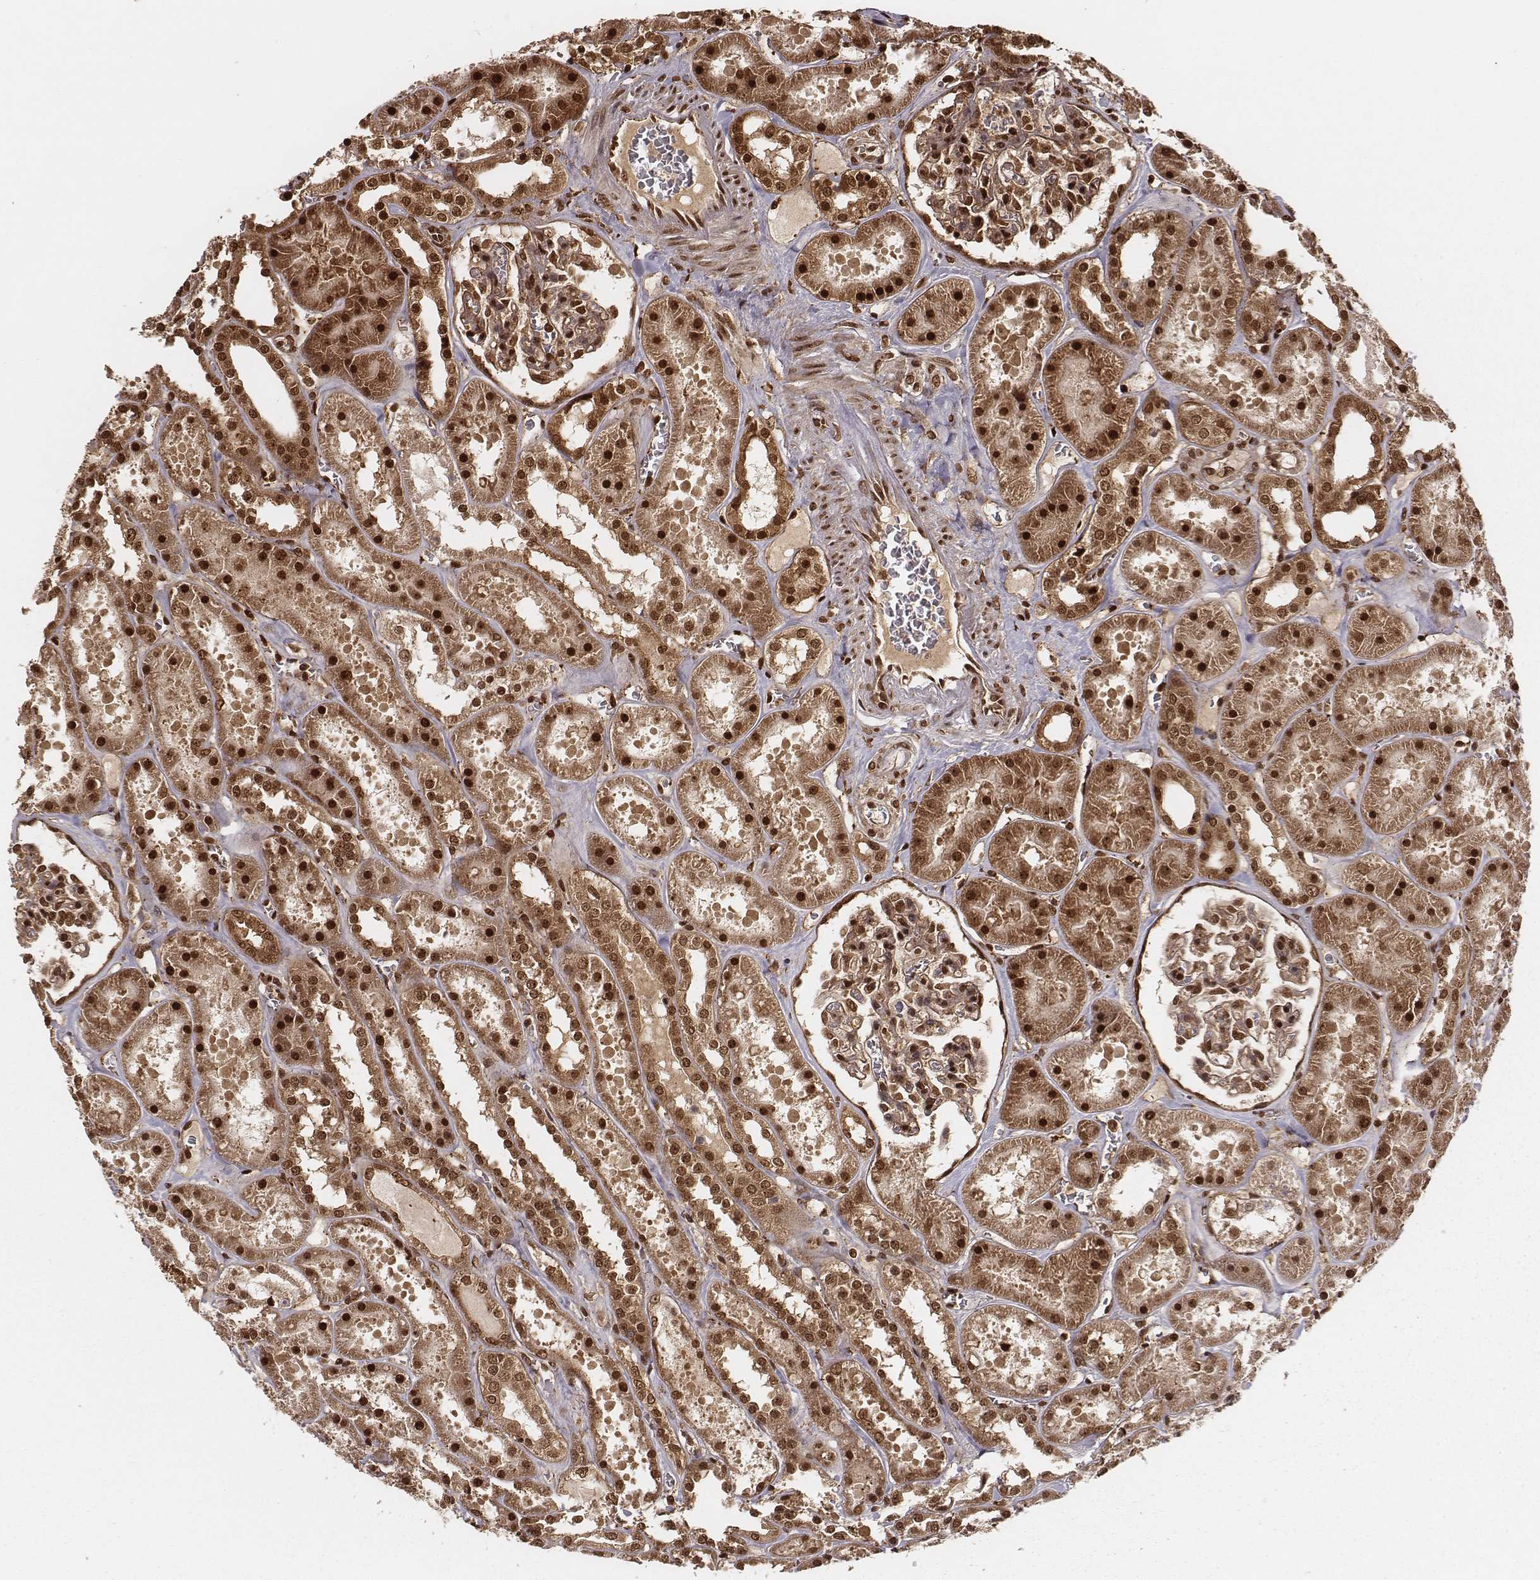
{"staining": {"intensity": "strong", "quantity": ">75%", "location": "cytoplasmic/membranous,nuclear"}, "tissue": "kidney", "cell_type": "Cells in glomeruli", "image_type": "normal", "snomed": [{"axis": "morphology", "description": "Normal tissue, NOS"}, {"axis": "topography", "description": "Kidney"}], "caption": "DAB (3,3'-diaminobenzidine) immunohistochemical staining of unremarkable kidney reveals strong cytoplasmic/membranous,nuclear protein staining in about >75% of cells in glomeruli.", "gene": "NFX1", "patient": {"sex": "female", "age": 41}}